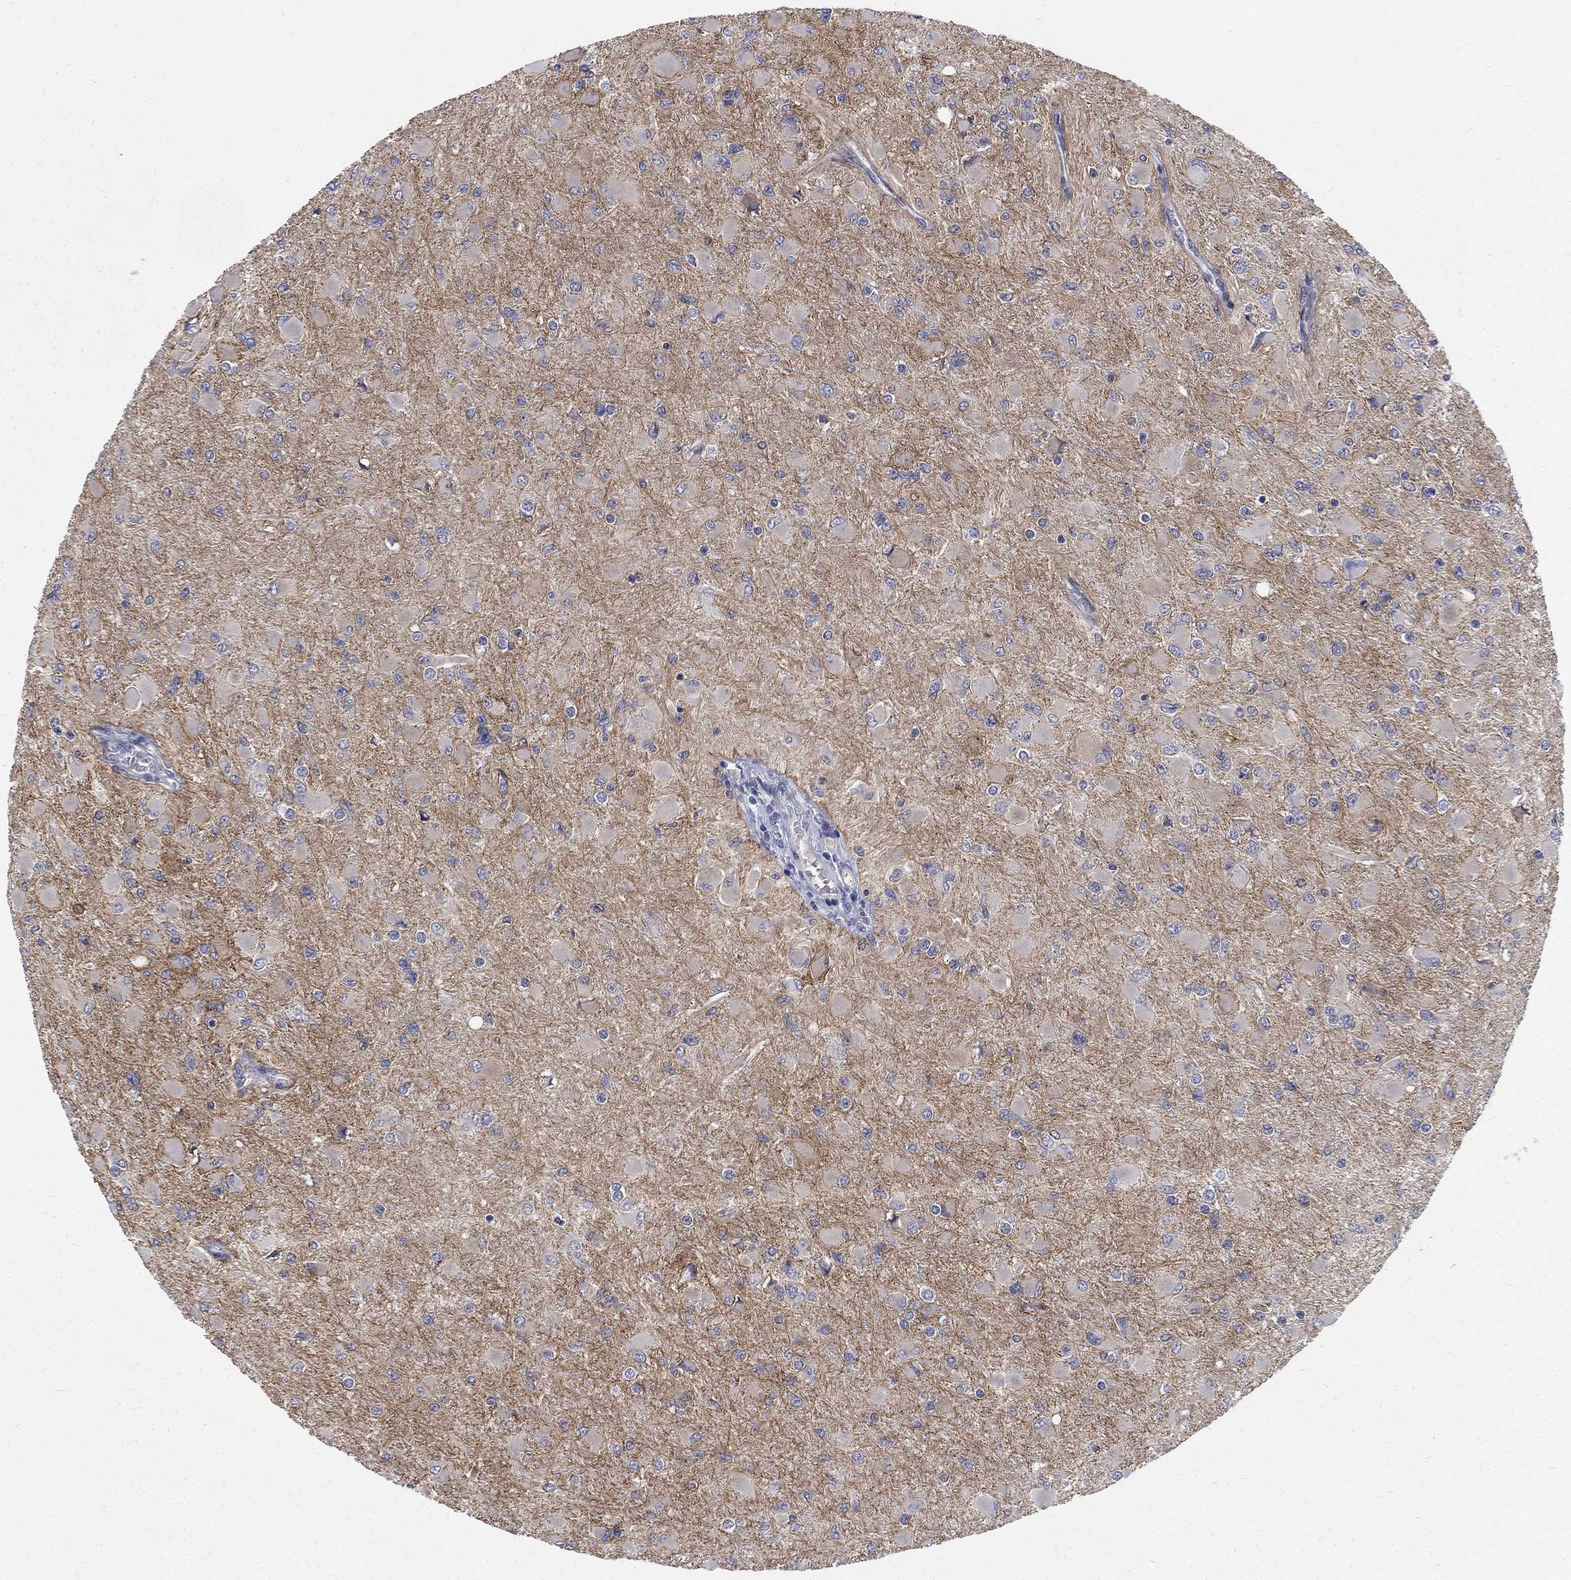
{"staining": {"intensity": "negative", "quantity": "none", "location": "none"}, "tissue": "glioma", "cell_type": "Tumor cells", "image_type": "cancer", "snomed": [{"axis": "morphology", "description": "Glioma, malignant, High grade"}, {"axis": "topography", "description": "Cerebral cortex"}], "caption": "Tumor cells are negative for brown protein staining in malignant high-grade glioma.", "gene": "PHKA1", "patient": {"sex": "female", "age": 36}}